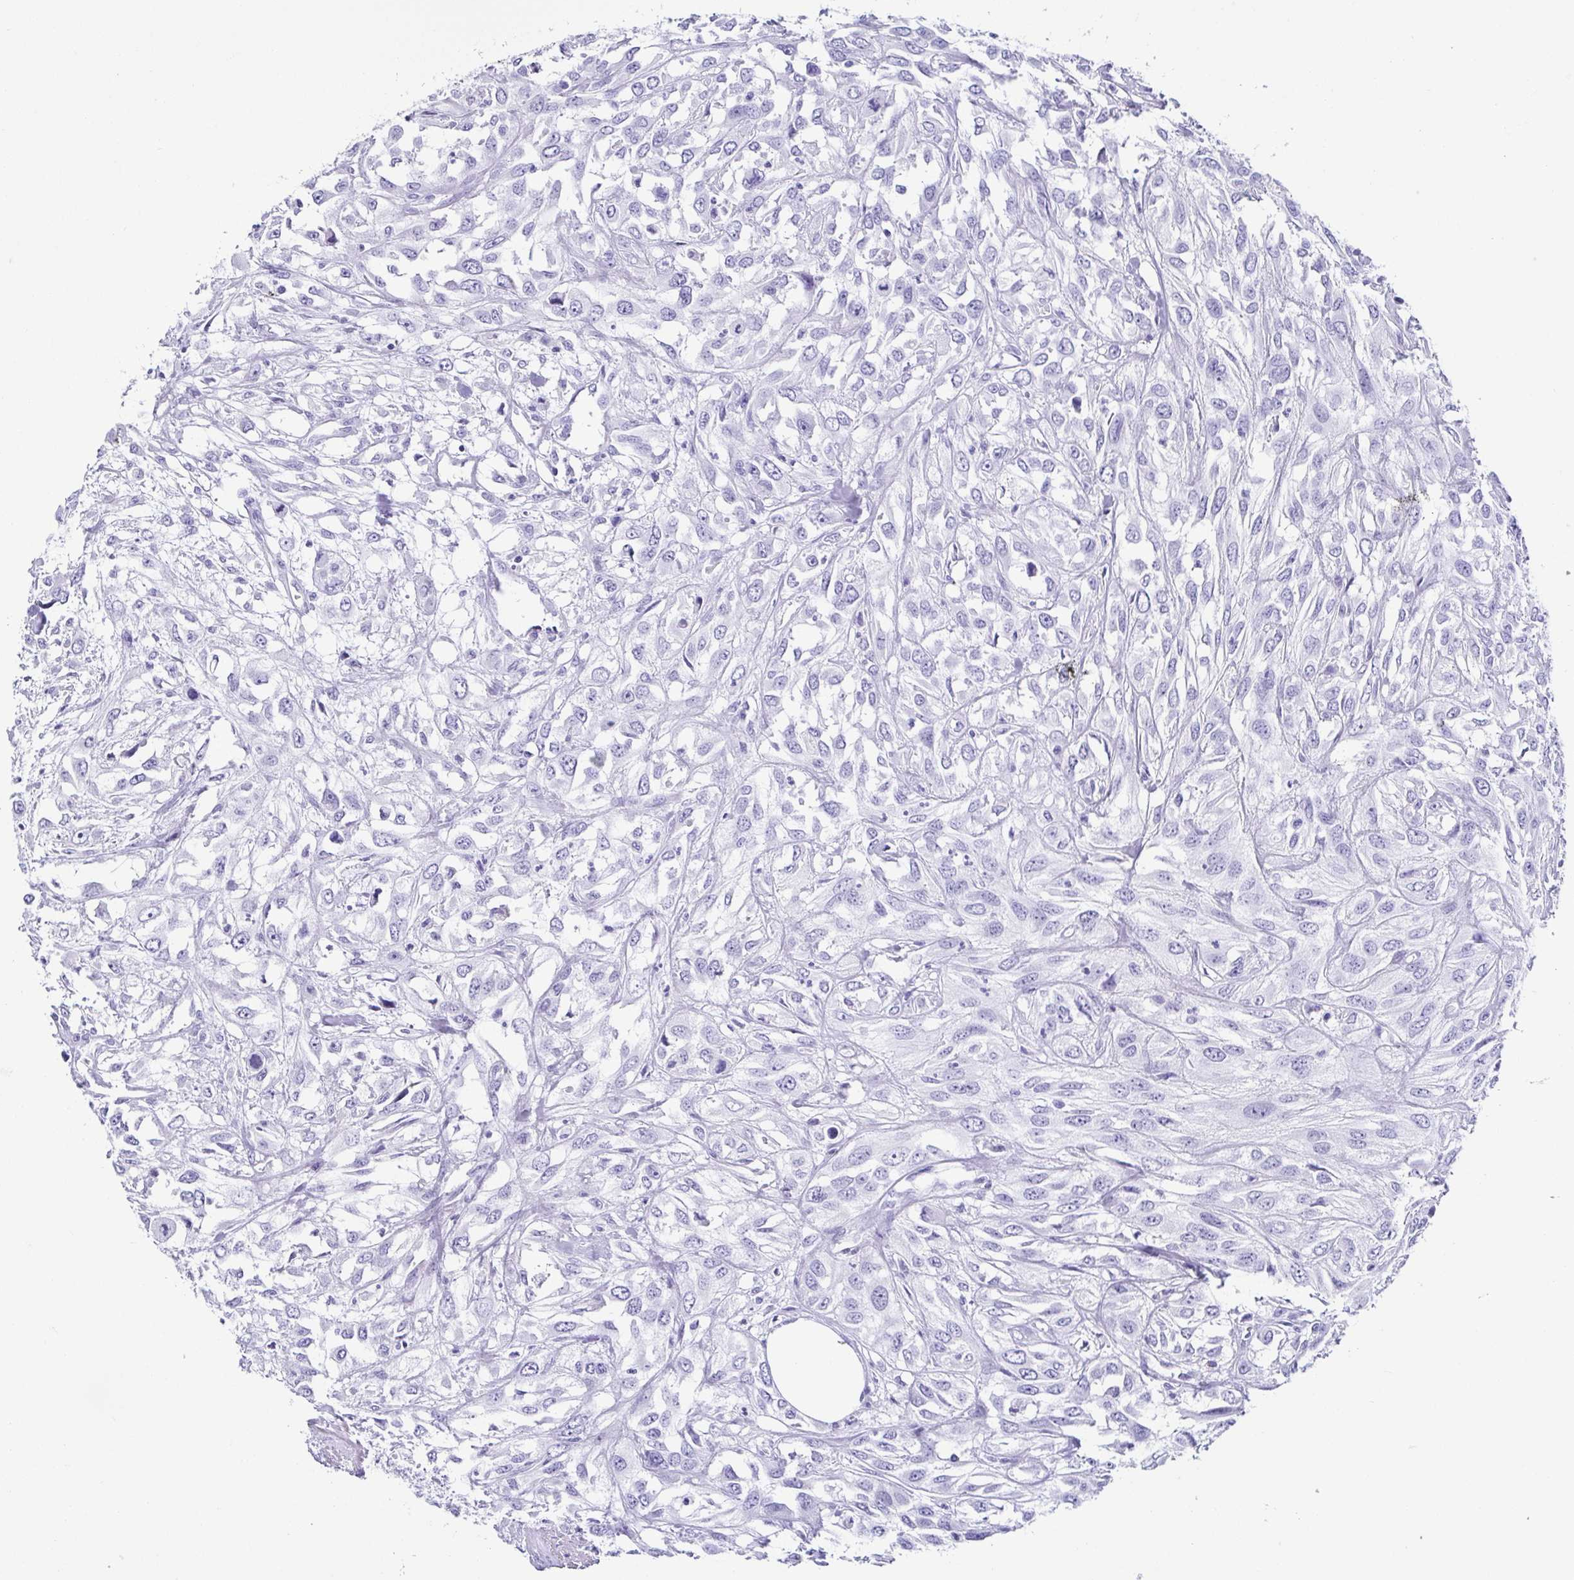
{"staining": {"intensity": "negative", "quantity": "none", "location": "none"}, "tissue": "urothelial cancer", "cell_type": "Tumor cells", "image_type": "cancer", "snomed": [{"axis": "morphology", "description": "Urothelial carcinoma, High grade"}, {"axis": "topography", "description": "Urinary bladder"}], "caption": "An immunohistochemistry image of high-grade urothelial carcinoma is shown. There is no staining in tumor cells of high-grade urothelial carcinoma.", "gene": "CD164L2", "patient": {"sex": "male", "age": 67}}